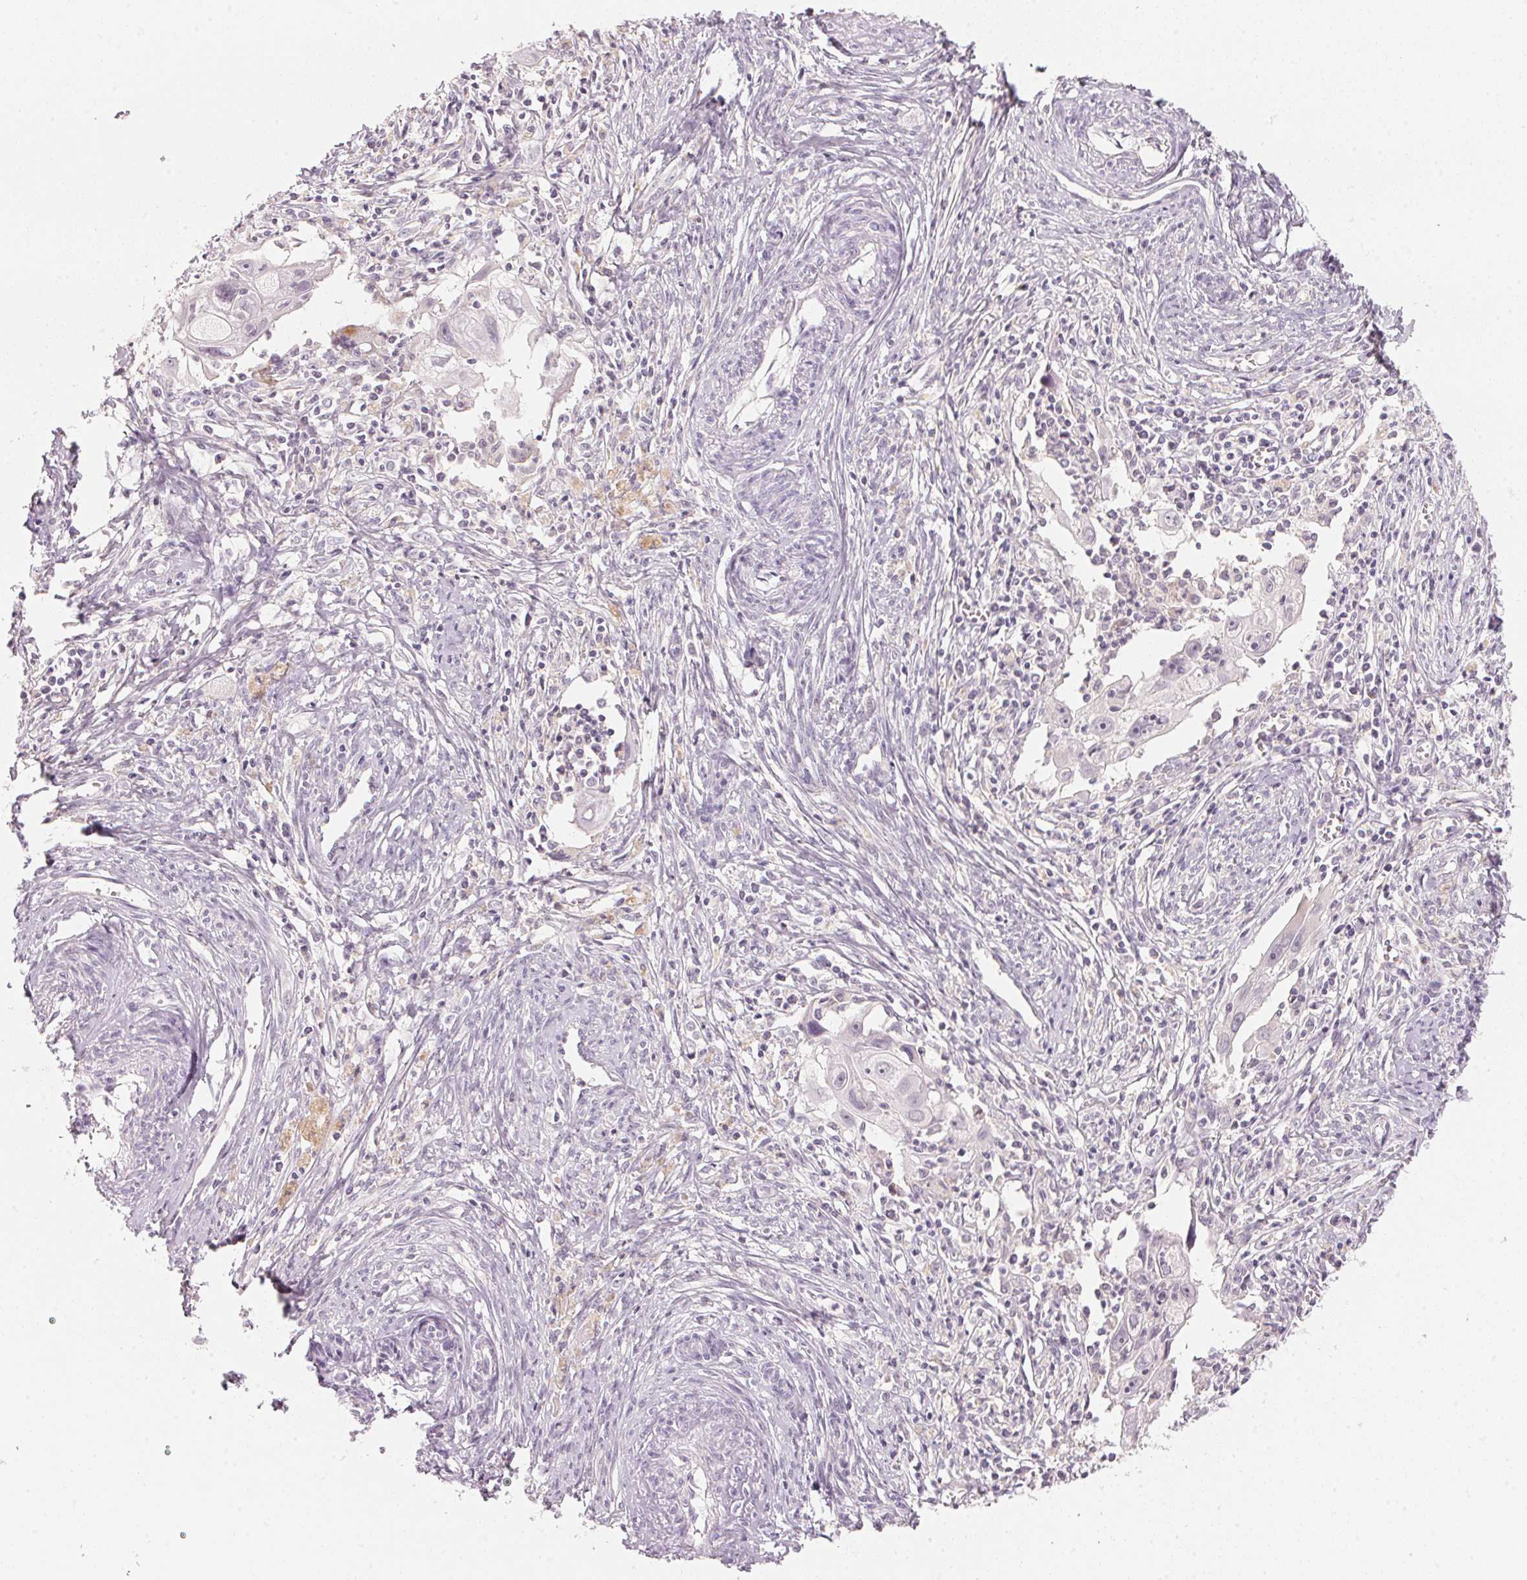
{"staining": {"intensity": "negative", "quantity": "none", "location": "none"}, "tissue": "cervical cancer", "cell_type": "Tumor cells", "image_type": "cancer", "snomed": [{"axis": "morphology", "description": "Squamous cell carcinoma, NOS"}, {"axis": "topography", "description": "Cervix"}], "caption": "This is a histopathology image of immunohistochemistry (IHC) staining of cervical cancer, which shows no expression in tumor cells.", "gene": "ANKRD31", "patient": {"sex": "female", "age": 30}}